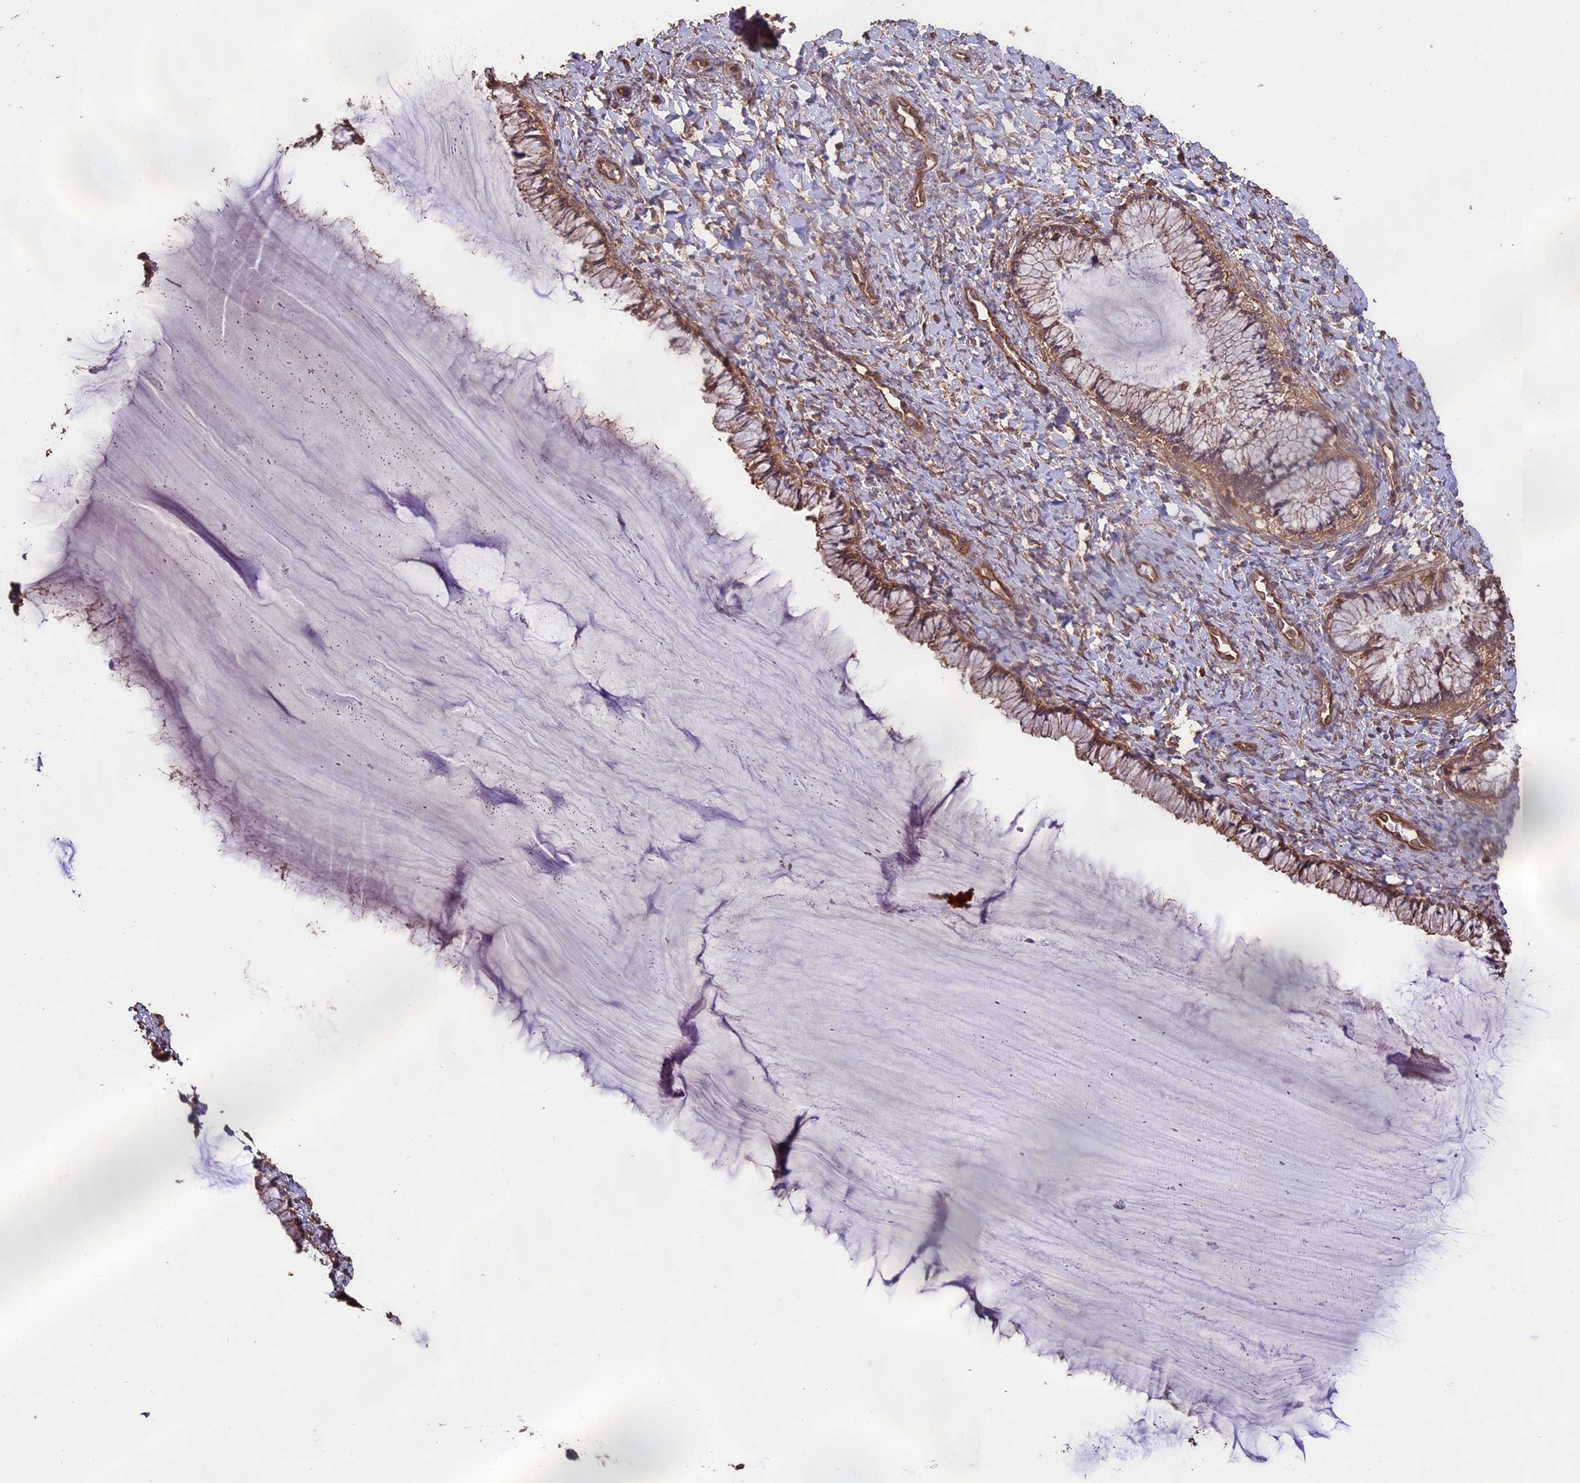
{"staining": {"intensity": "weak", "quantity": ">75%", "location": "cytoplasmic/membranous"}, "tissue": "cervix", "cell_type": "Glandular cells", "image_type": "normal", "snomed": [{"axis": "morphology", "description": "Normal tissue, NOS"}, {"axis": "morphology", "description": "Adenocarcinoma, NOS"}, {"axis": "topography", "description": "Cervix"}], "caption": "Cervix stained with immunohistochemistry exhibits weak cytoplasmic/membranous positivity in about >75% of glandular cells. The staining was performed using DAB (3,3'-diaminobenzidine), with brown indicating positive protein expression. Nuclei are stained blue with hematoxylin.", "gene": "TTLL10", "patient": {"sex": "female", "age": 29}}